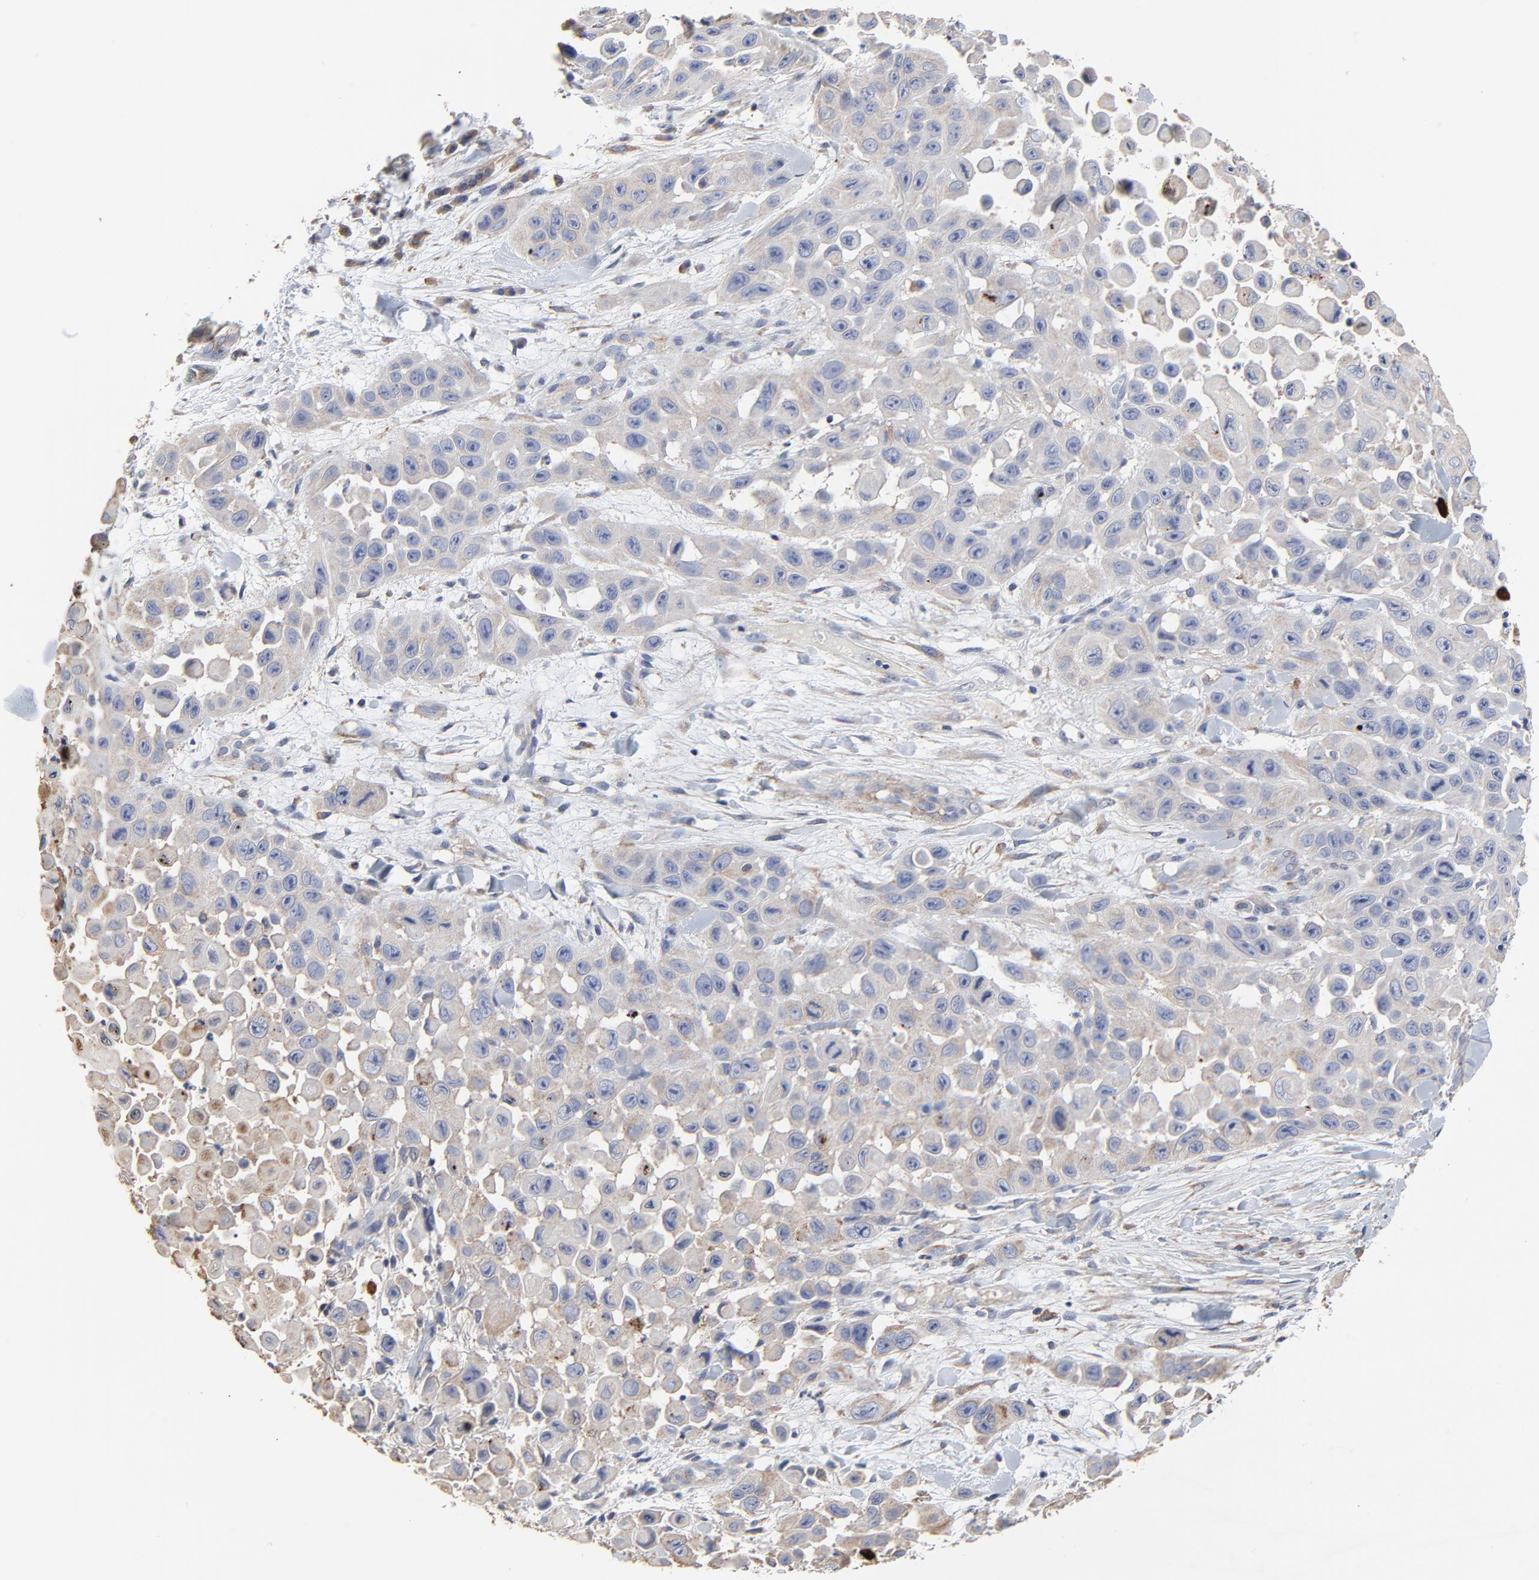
{"staining": {"intensity": "weak", "quantity": "25%-75%", "location": "cytoplasmic/membranous"}, "tissue": "skin cancer", "cell_type": "Tumor cells", "image_type": "cancer", "snomed": [{"axis": "morphology", "description": "Squamous cell carcinoma, NOS"}, {"axis": "topography", "description": "Skin"}], "caption": "A photomicrograph showing weak cytoplasmic/membranous positivity in about 25%-75% of tumor cells in squamous cell carcinoma (skin), as visualized by brown immunohistochemical staining.", "gene": "NXF3", "patient": {"sex": "male", "age": 81}}